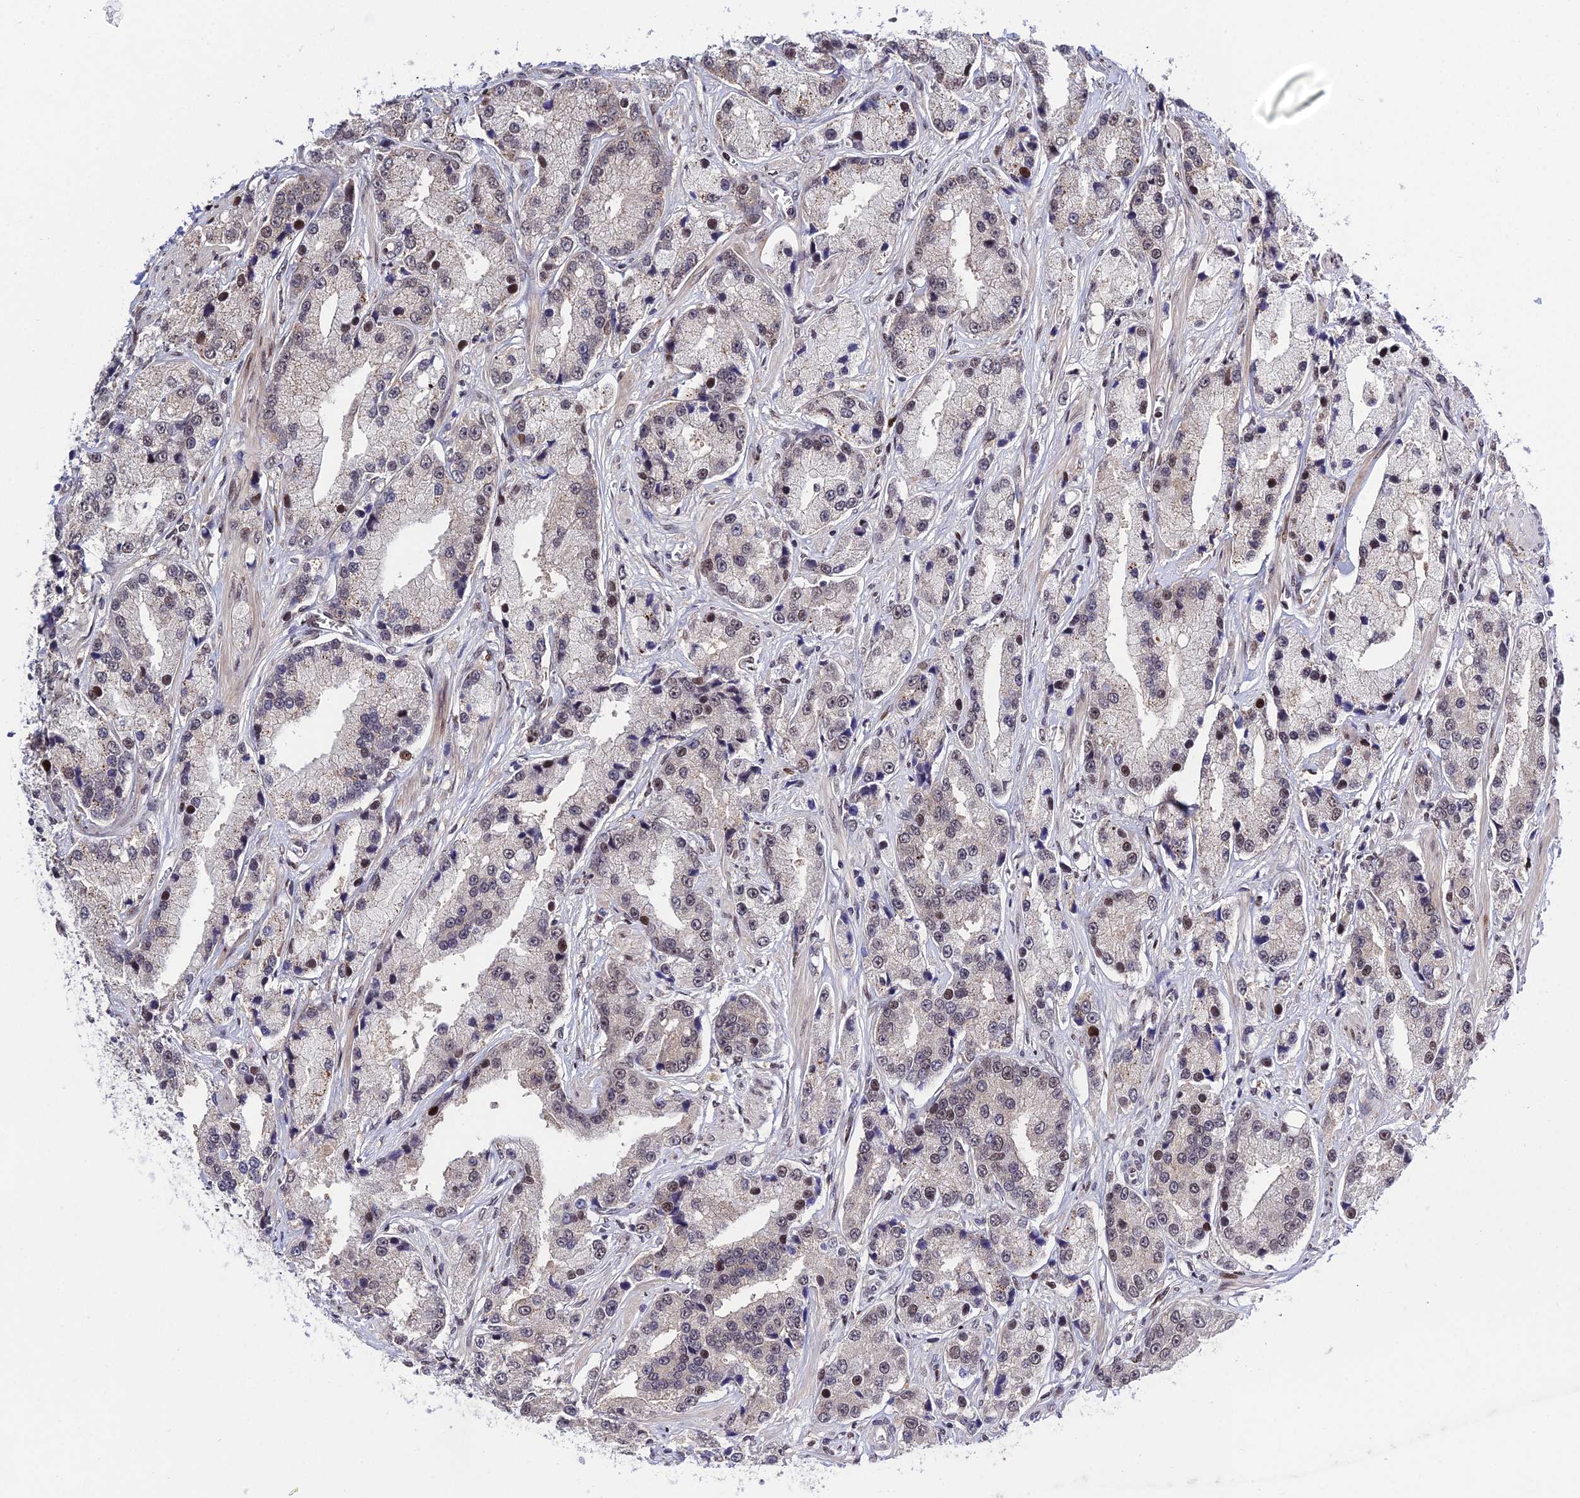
{"staining": {"intensity": "moderate", "quantity": "25%-75%", "location": "nuclear"}, "tissue": "prostate cancer", "cell_type": "Tumor cells", "image_type": "cancer", "snomed": [{"axis": "morphology", "description": "Adenocarcinoma, High grade"}, {"axis": "topography", "description": "Prostate"}], "caption": "This is an image of immunohistochemistry (IHC) staining of prostate cancer, which shows moderate staining in the nuclear of tumor cells.", "gene": "SYT15", "patient": {"sex": "male", "age": 74}}